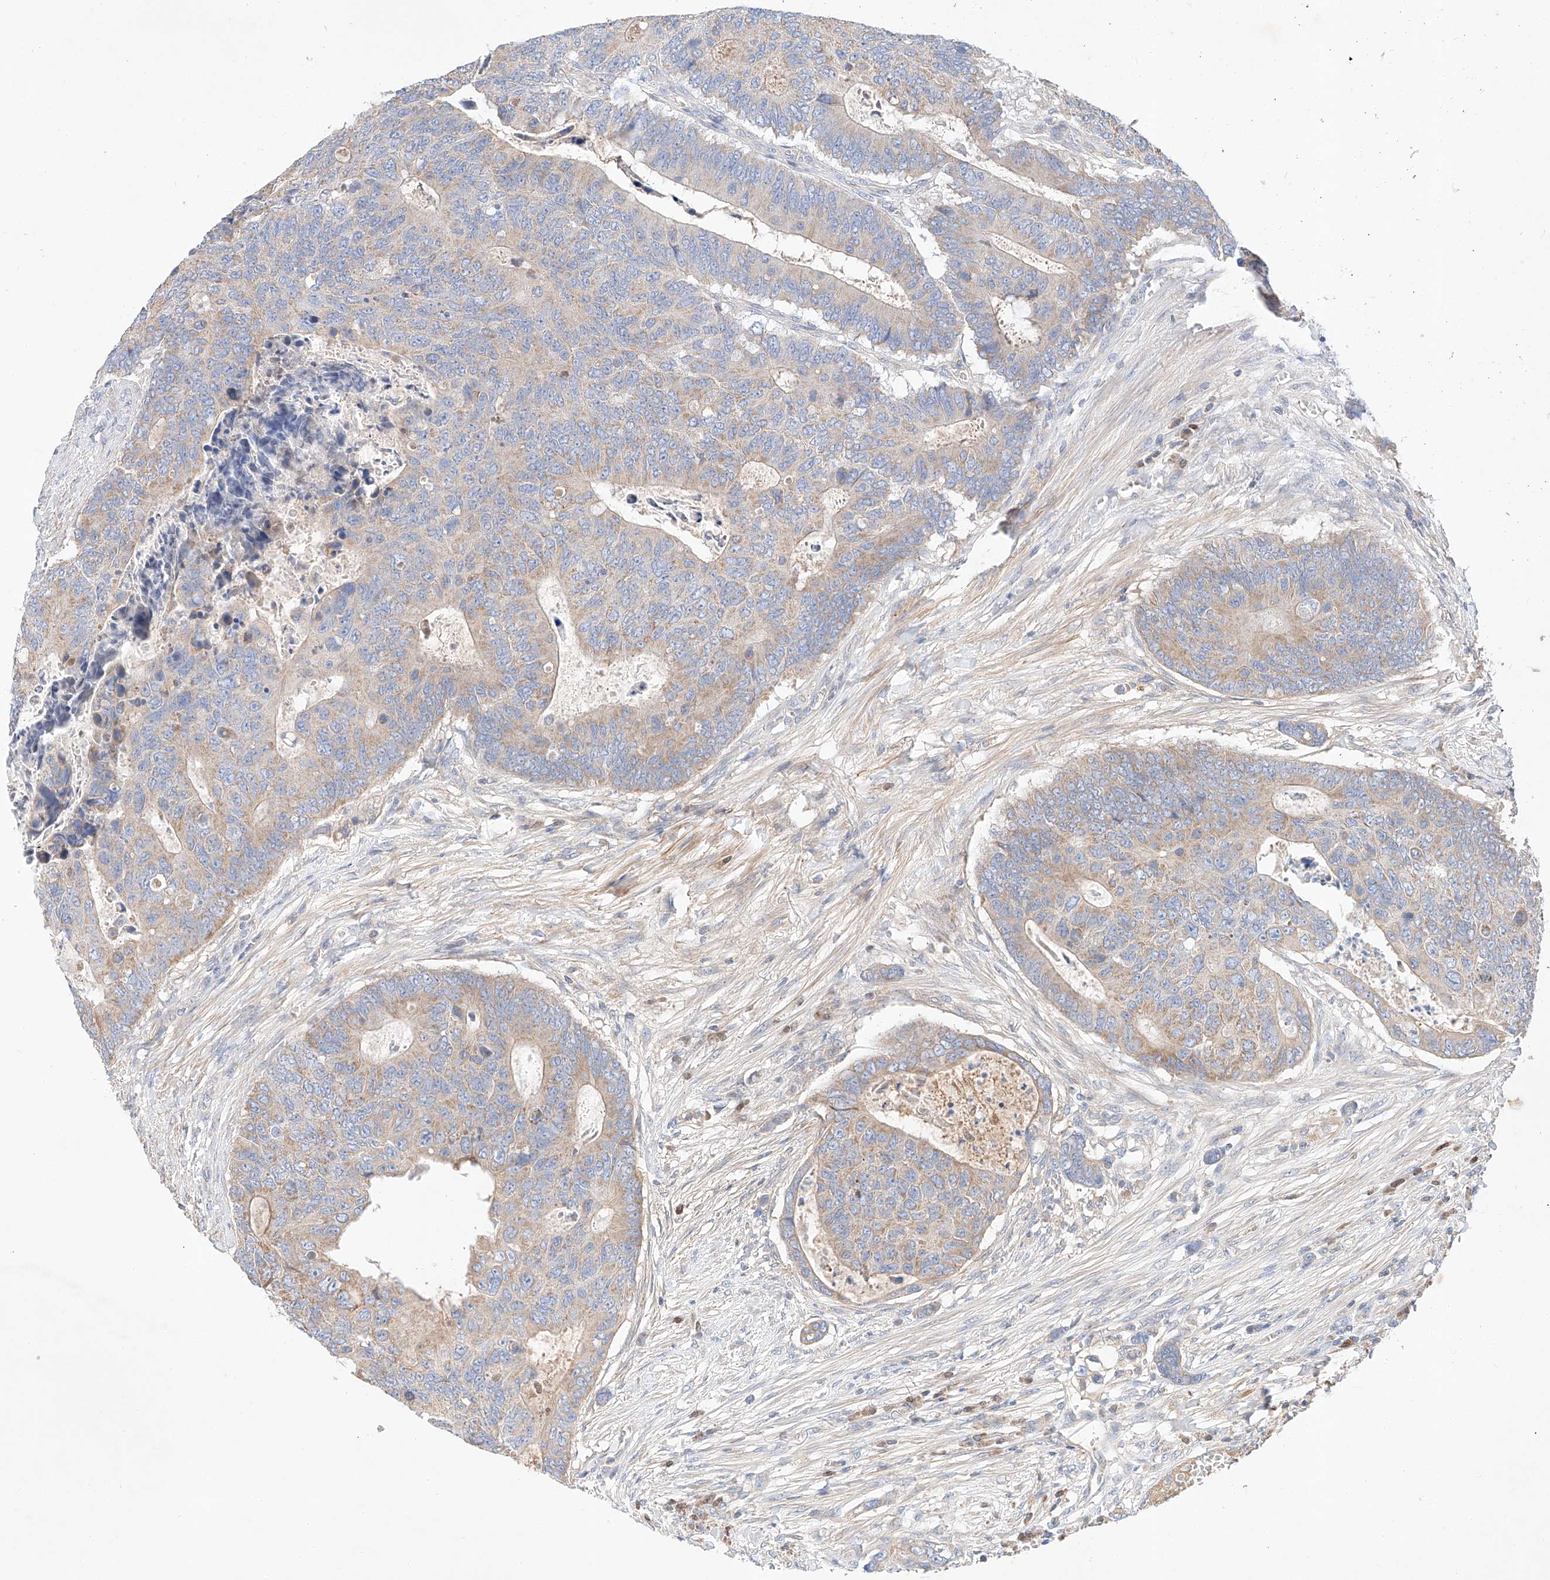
{"staining": {"intensity": "weak", "quantity": "25%-75%", "location": "cytoplasmic/membranous"}, "tissue": "colorectal cancer", "cell_type": "Tumor cells", "image_type": "cancer", "snomed": [{"axis": "morphology", "description": "Adenocarcinoma, NOS"}, {"axis": "topography", "description": "Colon"}], "caption": "Colorectal adenocarcinoma stained with a brown dye demonstrates weak cytoplasmic/membranous positive positivity in about 25%-75% of tumor cells.", "gene": "C6orf118", "patient": {"sex": "male", "age": 87}}